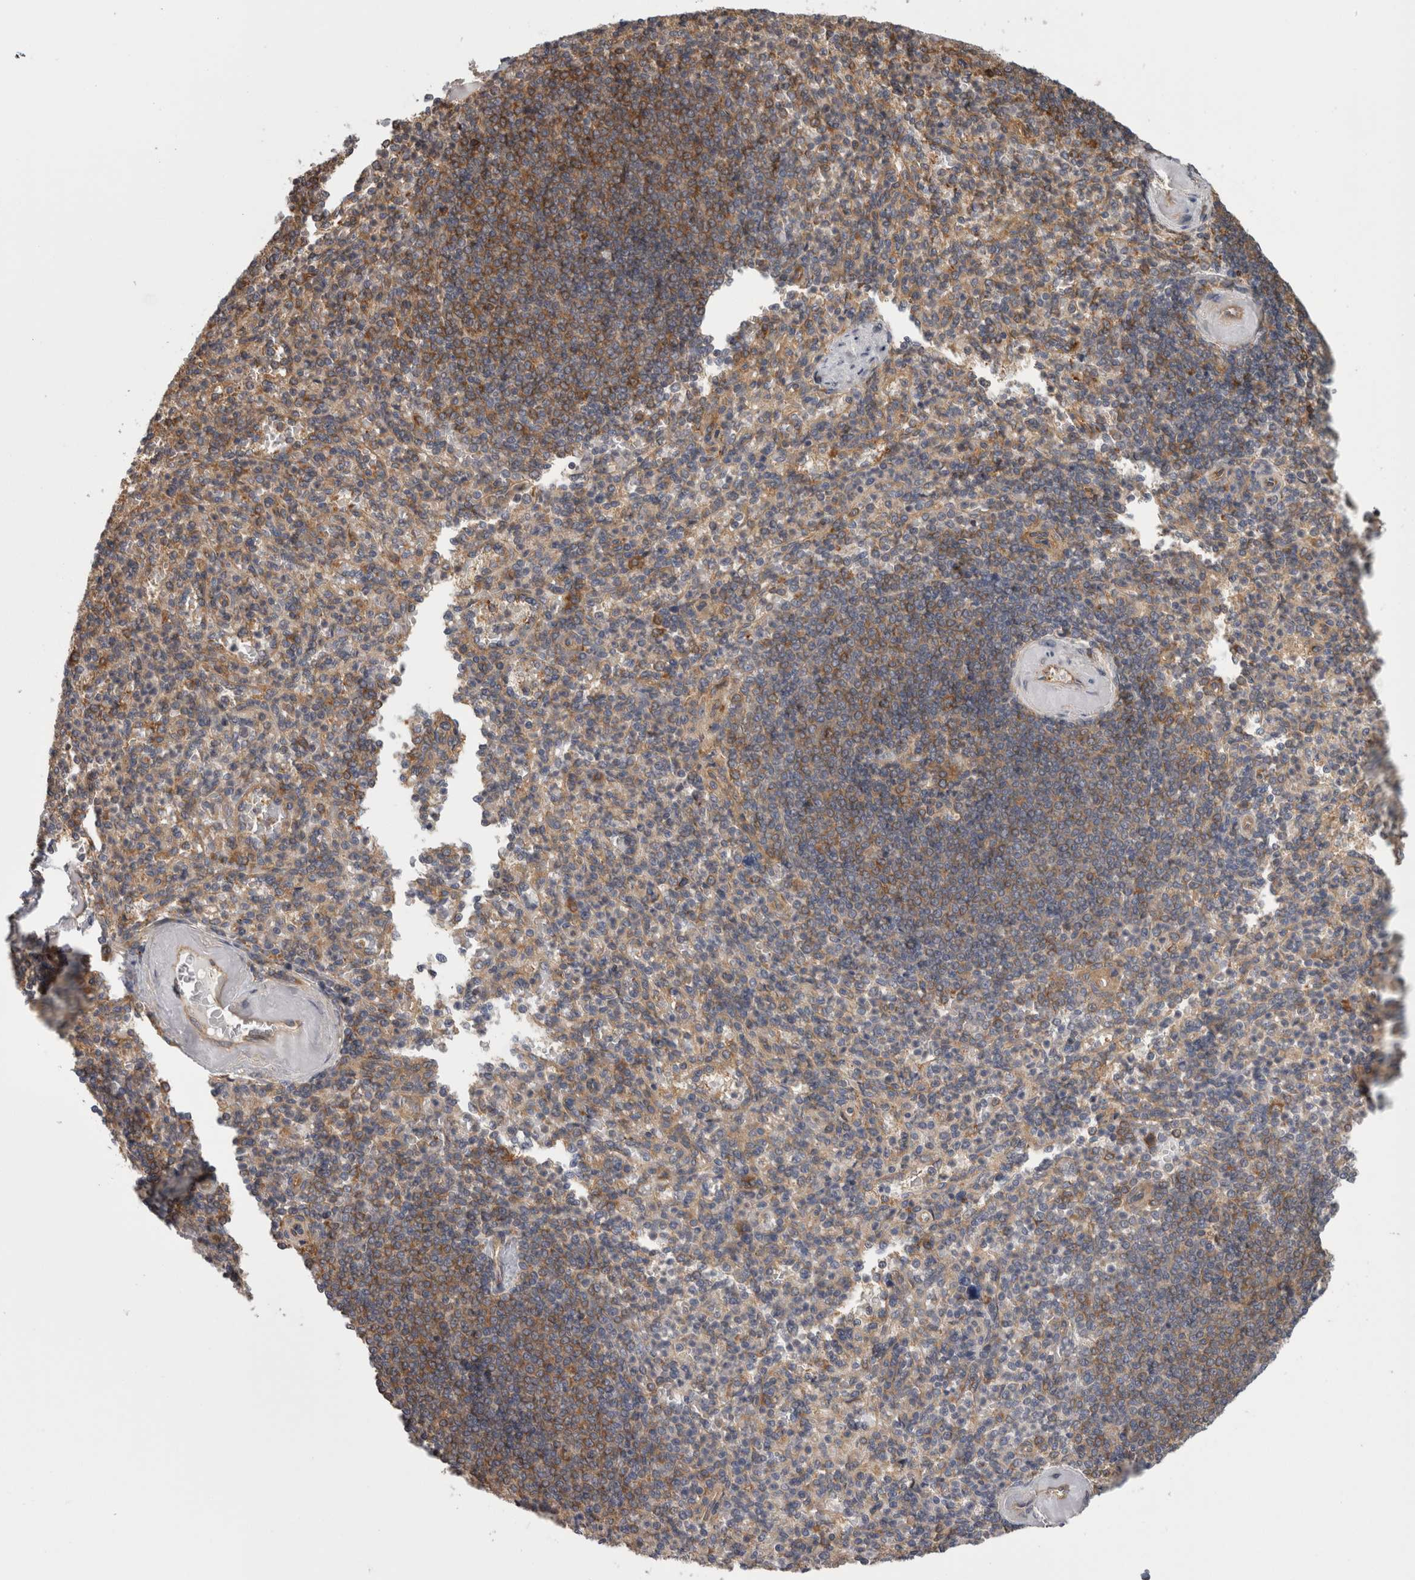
{"staining": {"intensity": "negative", "quantity": "none", "location": "none"}, "tissue": "spleen", "cell_type": "Cells in red pulp", "image_type": "normal", "snomed": [{"axis": "morphology", "description": "Normal tissue, NOS"}, {"axis": "topography", "description": "Spleen"}], "caption": "Cells in red pulp show no significant expression in benign spleen.", "gene": "SMCR8", "patient": {"sex": "female", "age": 74}}